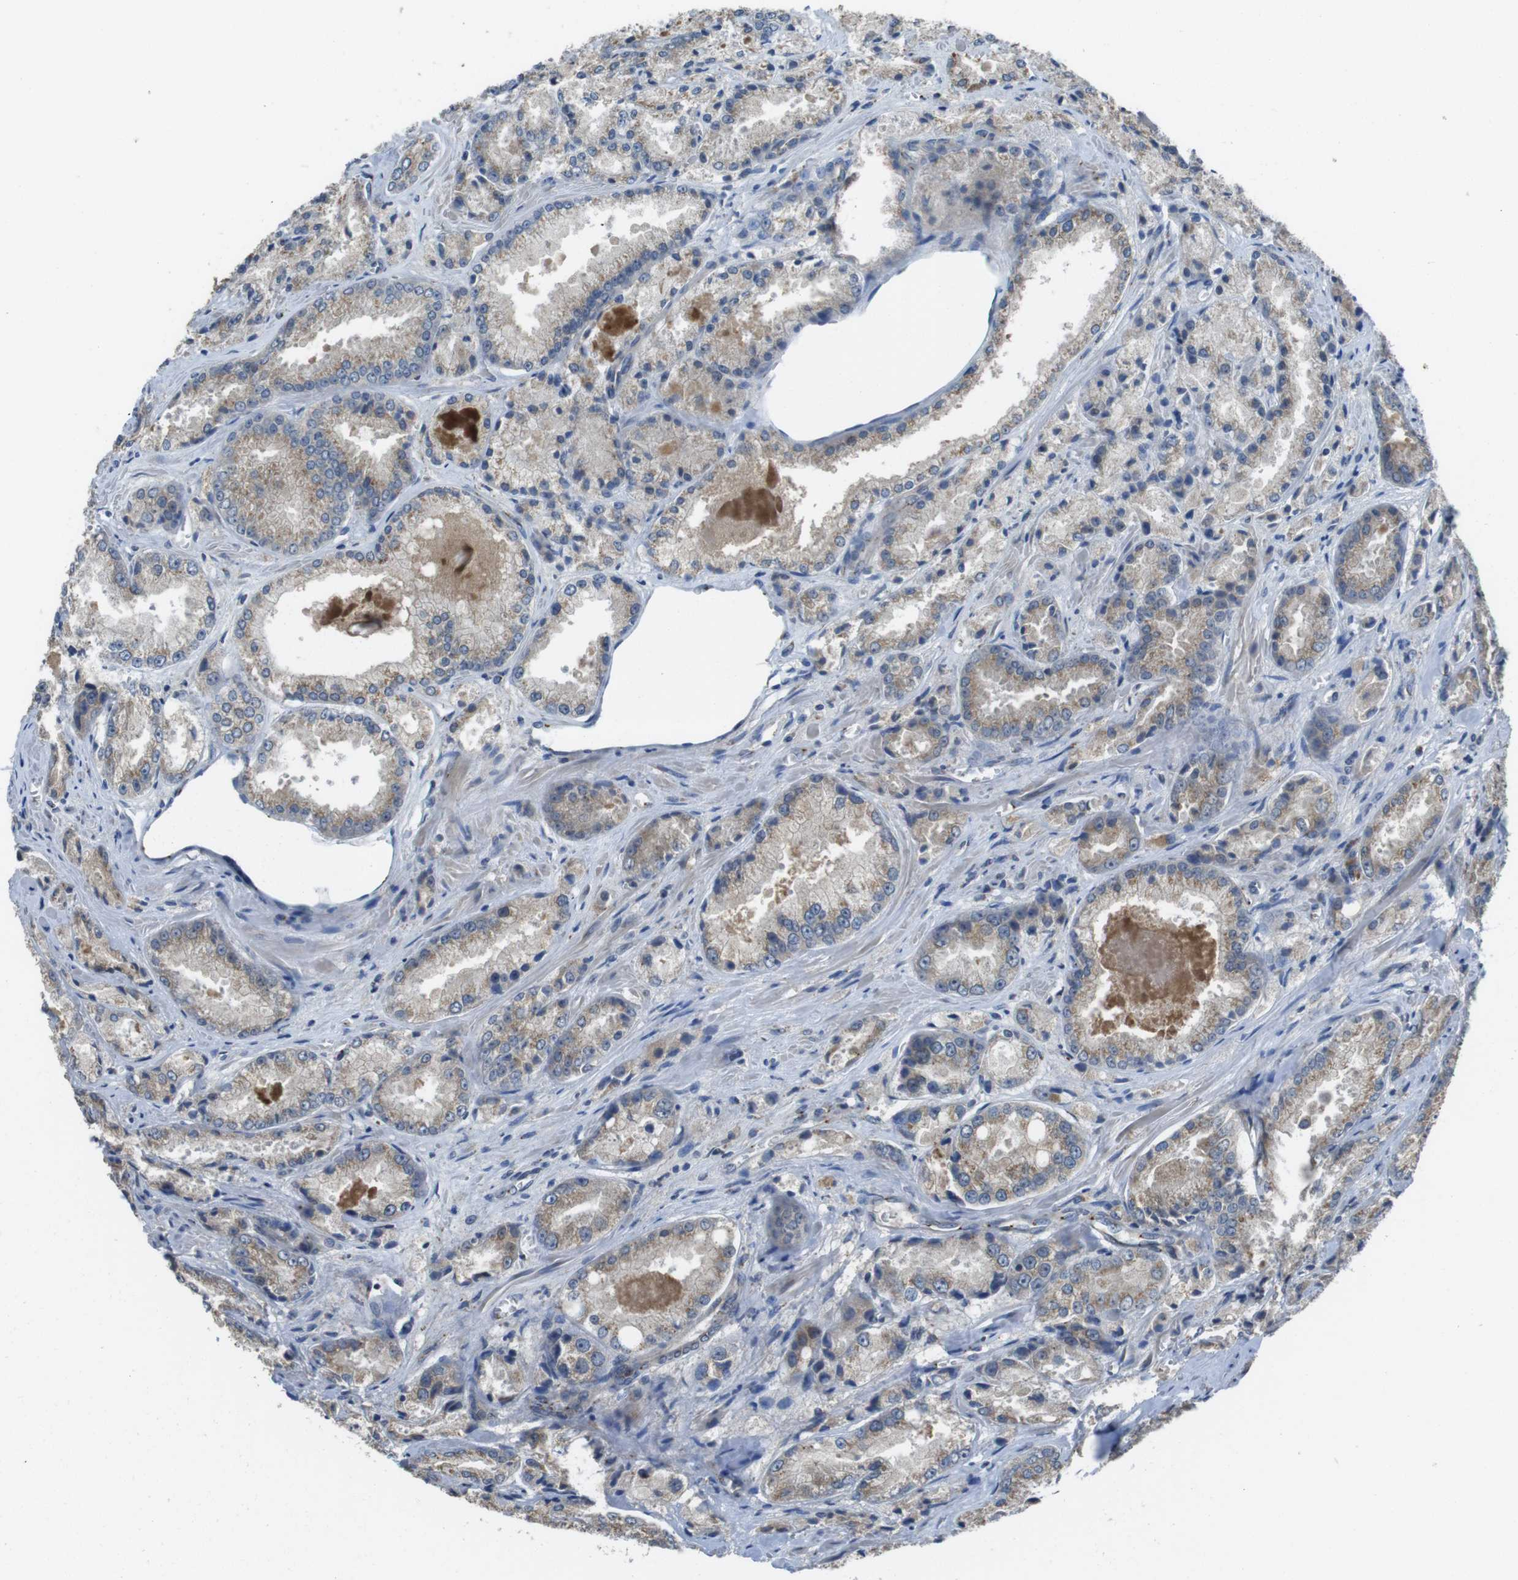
{"staining": {"intensity": "weak", "quantity": ">75%", "location": "cytoplasmic/membranous"}, "tissue": "prostate cancer", "cell_type": "Tumor cells", "image_type": "cancer", "snomed": [{"axis": "morphology", "description": "Adenocarcinoma, Low grade"}, {"axis": "topography", "description": "Prostate"}], "caption": "A photomicrograph showing weak cytoplasmic/membranous expression in about >75% of tumor cells in prostate cancer (low-grade adenocarcinoma), as visualized by brown immunohistochemical staining.", "gene": "RAB6A", "patient": {"sex": "male", "age": 64}}